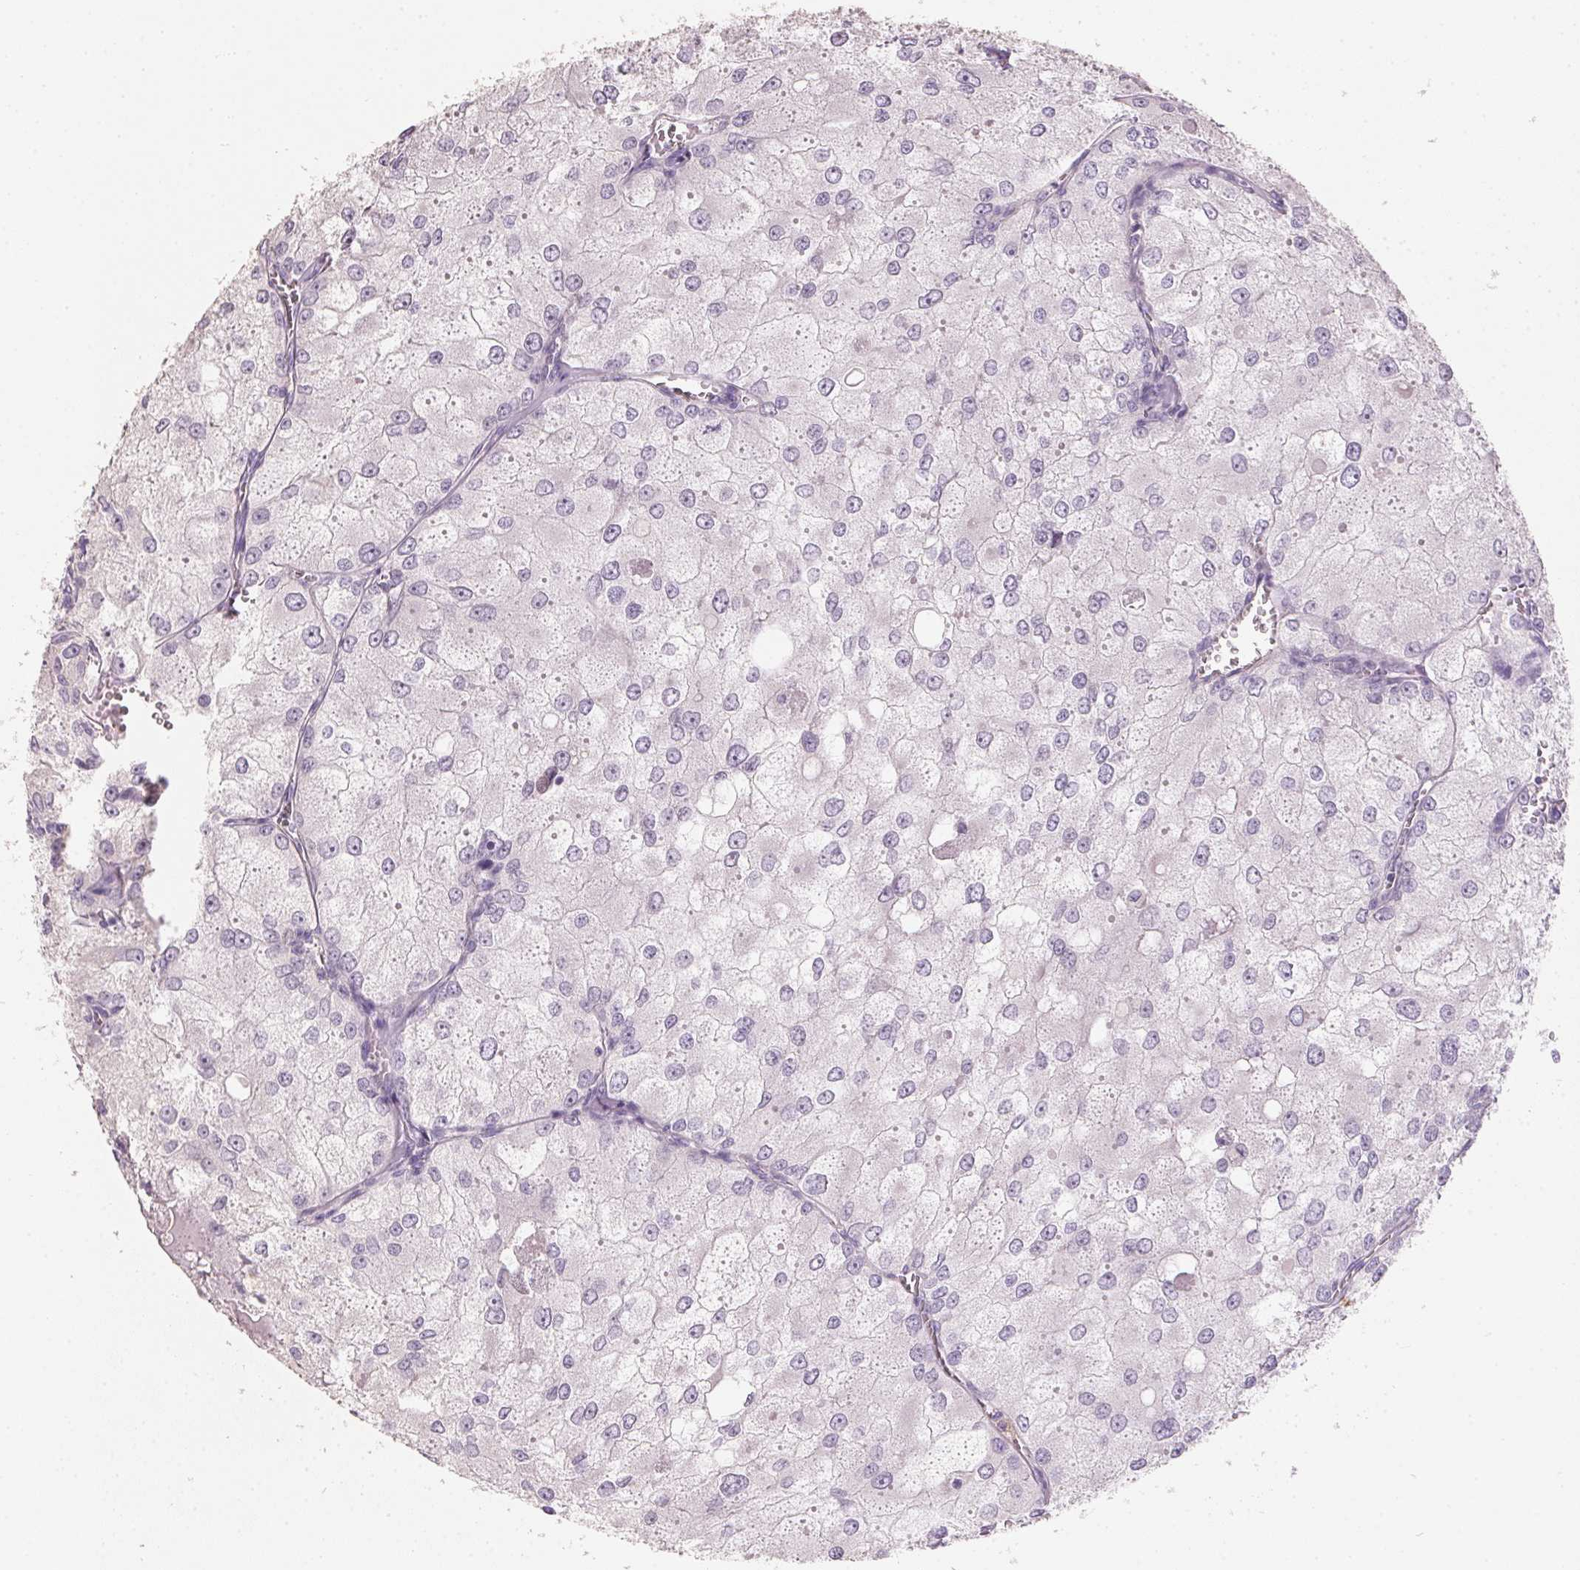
{"staining": {"intensity": "negative", "quantity": "none", "location": "none"}, "tissue": "renal cancer", "cell_type": "Tumor cells", "image_type": "cancer", "snomed": [{"axis": "morphology", "description": "Adenocarcinoma, NOS"}, {"axis": "topography", "description": "Kidney"}], "caption": "Tumor cells are negative for brown protein staining in adenocarcinoma (renal).", "gene": "HSD17B1", "patient": {"sex": "female", "age": 70}}